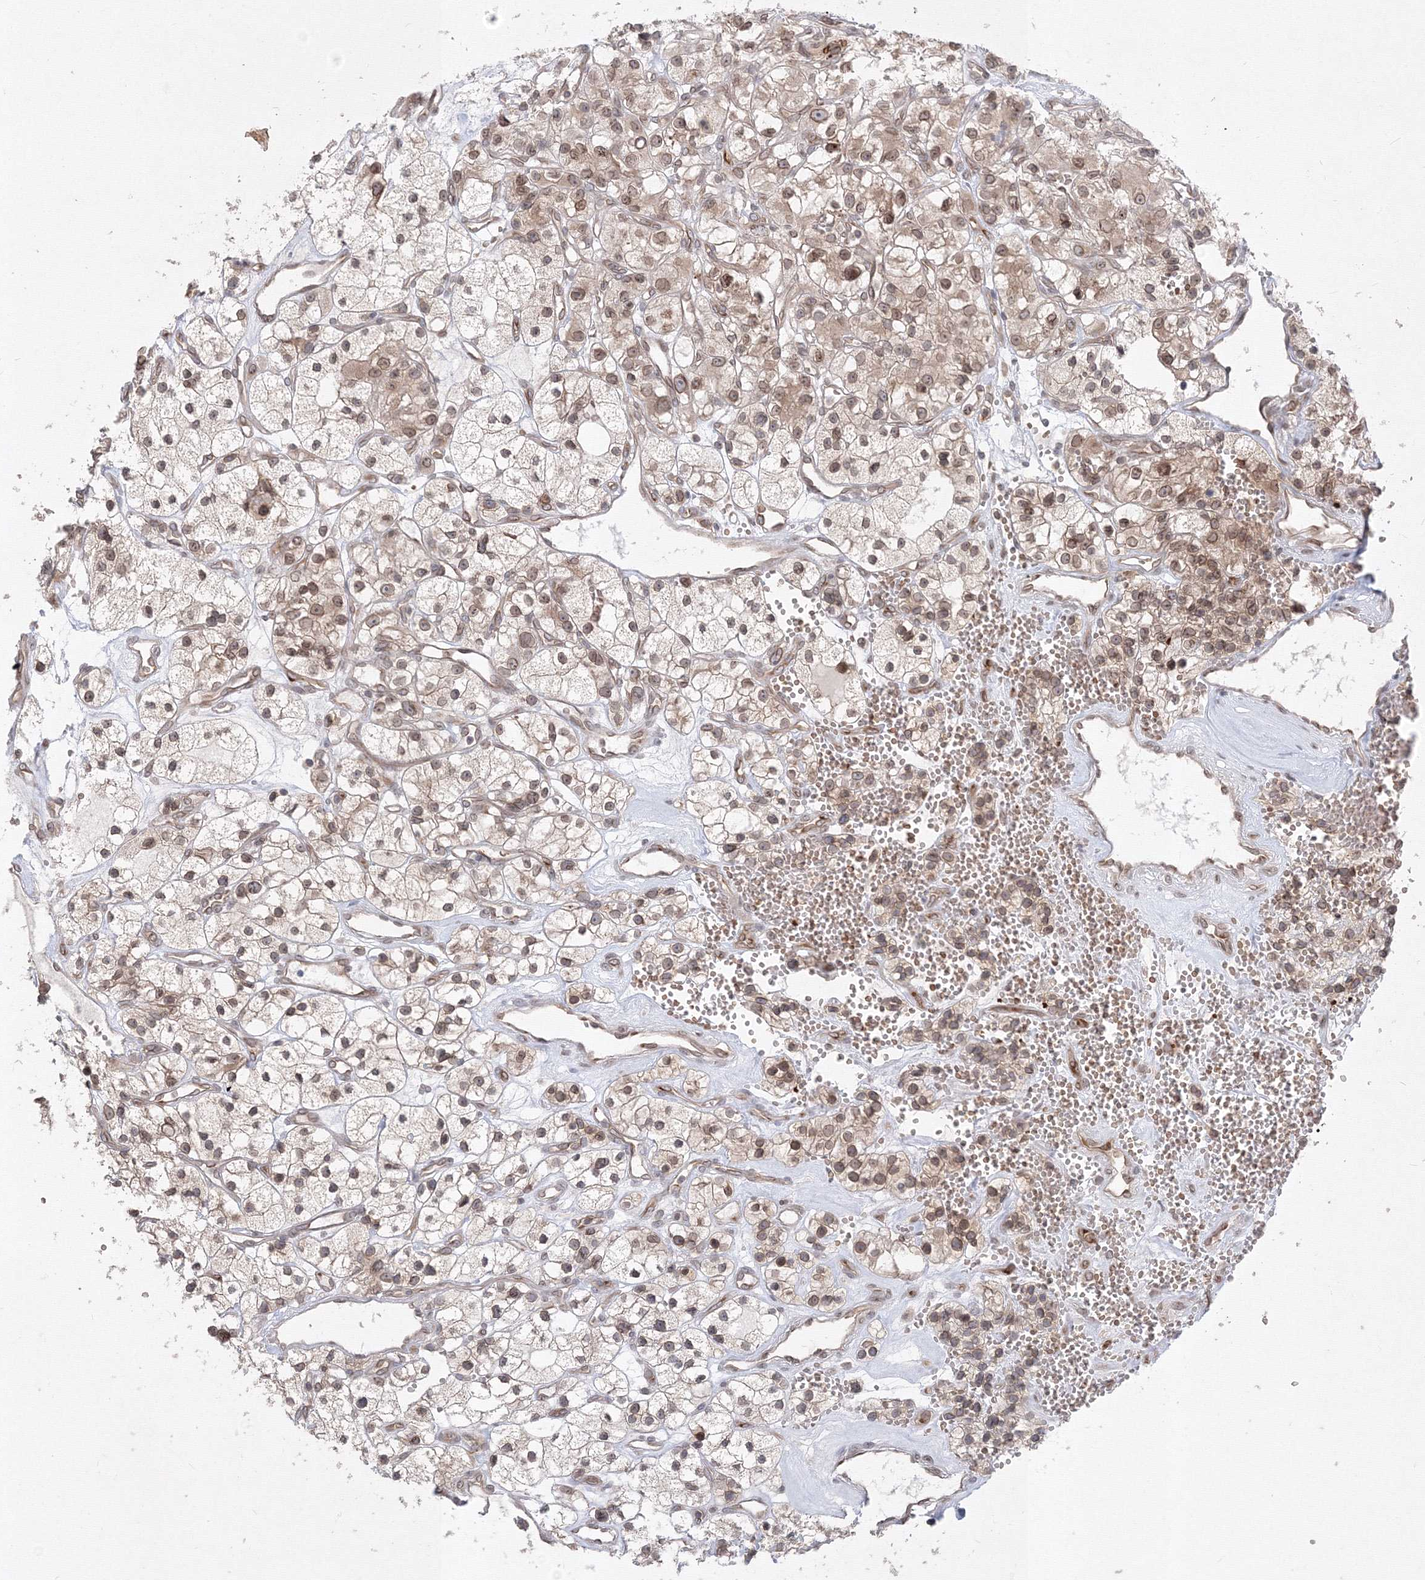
{"staining": {"intensity": "weak", "quantity": "25%-75%", "location": "cytoplasmic/membranous,nuclear"}, "tissue": "renal cancer", "cell_type": "Tumor cells", "image_type": "cancer", "snomed": [{"axis": "morphology", "description": "Adenocarcinoma, NOS"}, {"axis": "topography", "description": "Kidney"}], "caption": "IHC (DAB (3,3'-diaminobenzidine)) staining of human renal cancer (adenocarcinoma) reveals weak cytoplasmic/membranous and nuclear protein positivity in approximately 25%-75% of tumor cells.", "gene": "DNAJB2", "patient": {"sex": "female", "age": 57}}